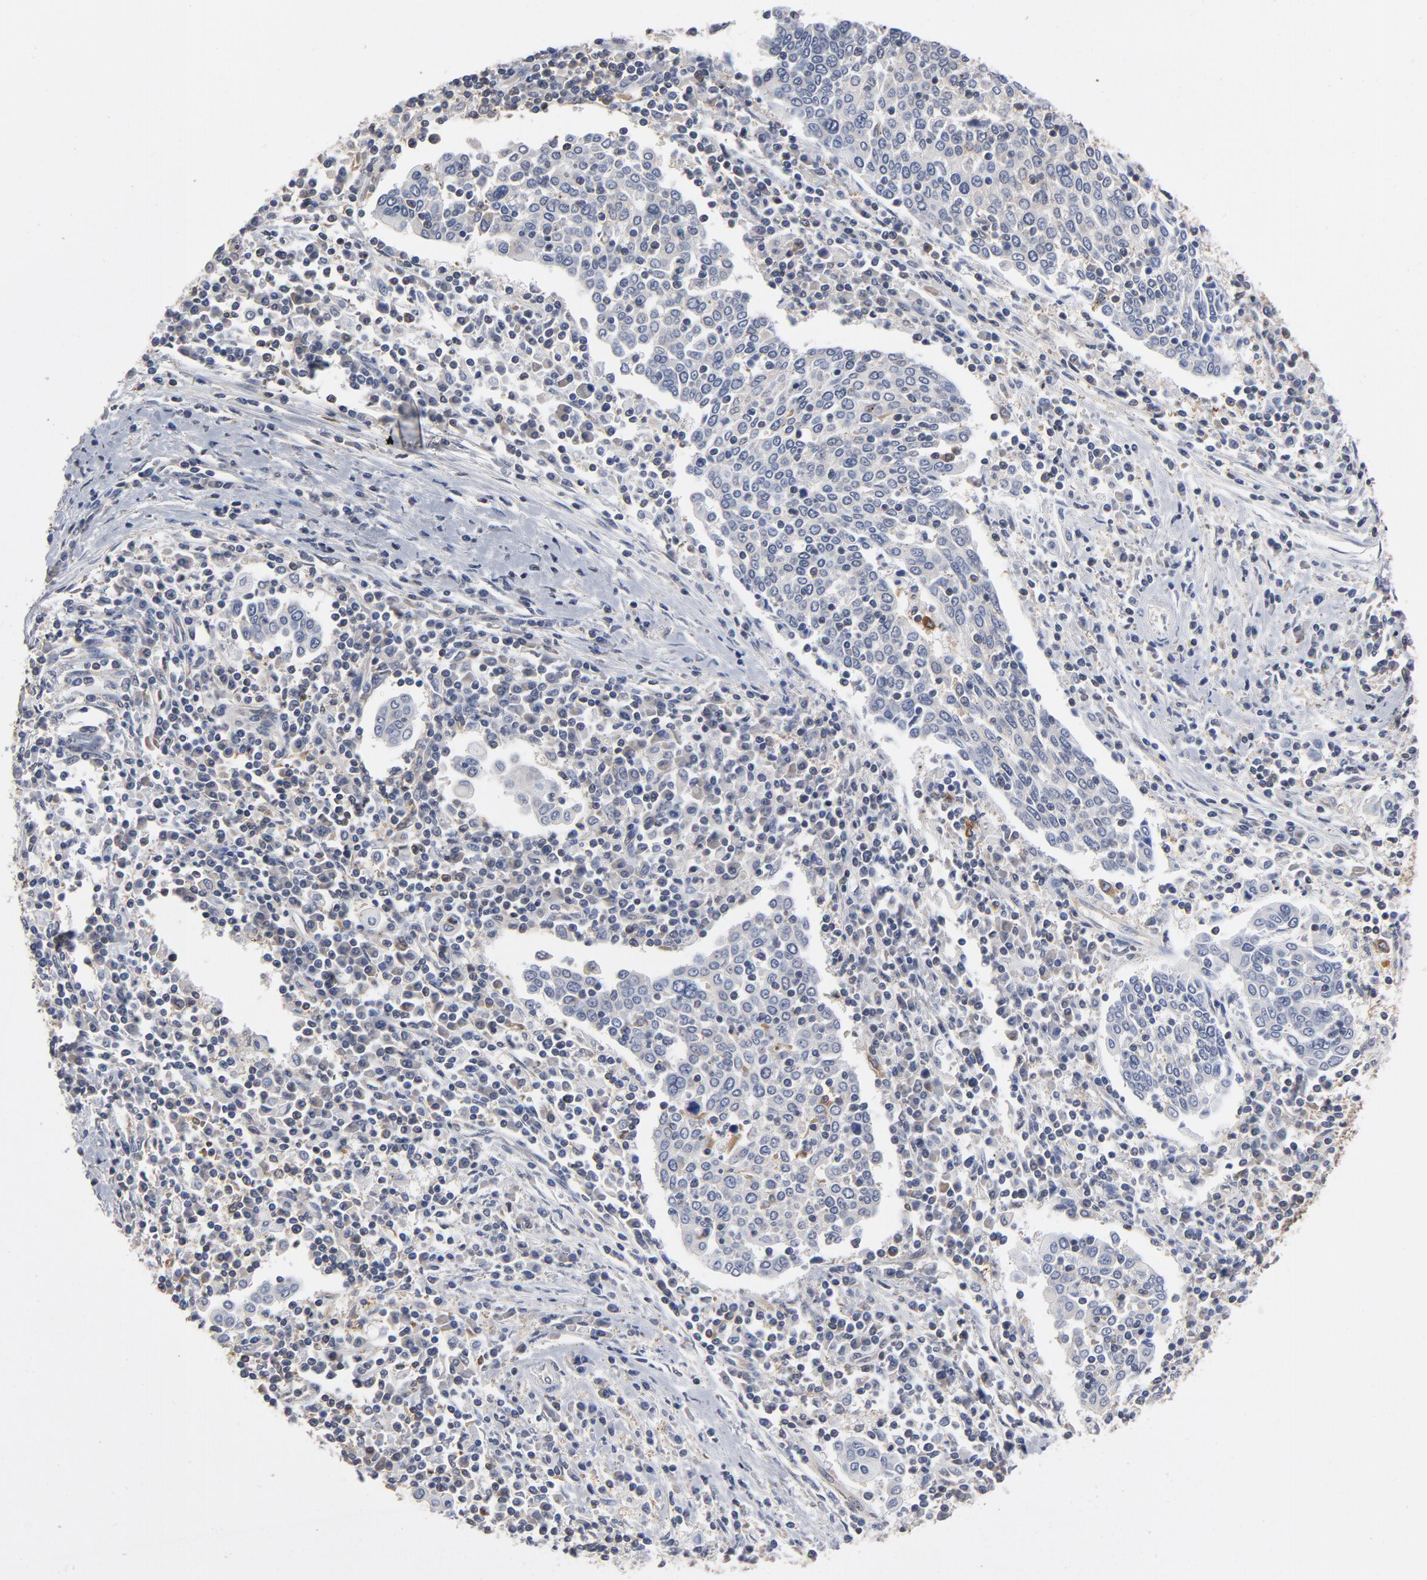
{"staining": {"intensity": "negative", "quantity": "none", "location": "none"}, "tissue": "cervical cancer", "cell_type": "Tumor cells", "image_type": "cancer", "snomed": [{"axis": "morphology", "description": "Squamous cell carcinoma, NOS"}, {"axis": "topography", "description": "Cervix"}], "caption": "The image demonstrates no significant expression in tumor cells of cervical cancer.", "gene": "ASMTL", "patient": {"sex": "female", "age": 40}}